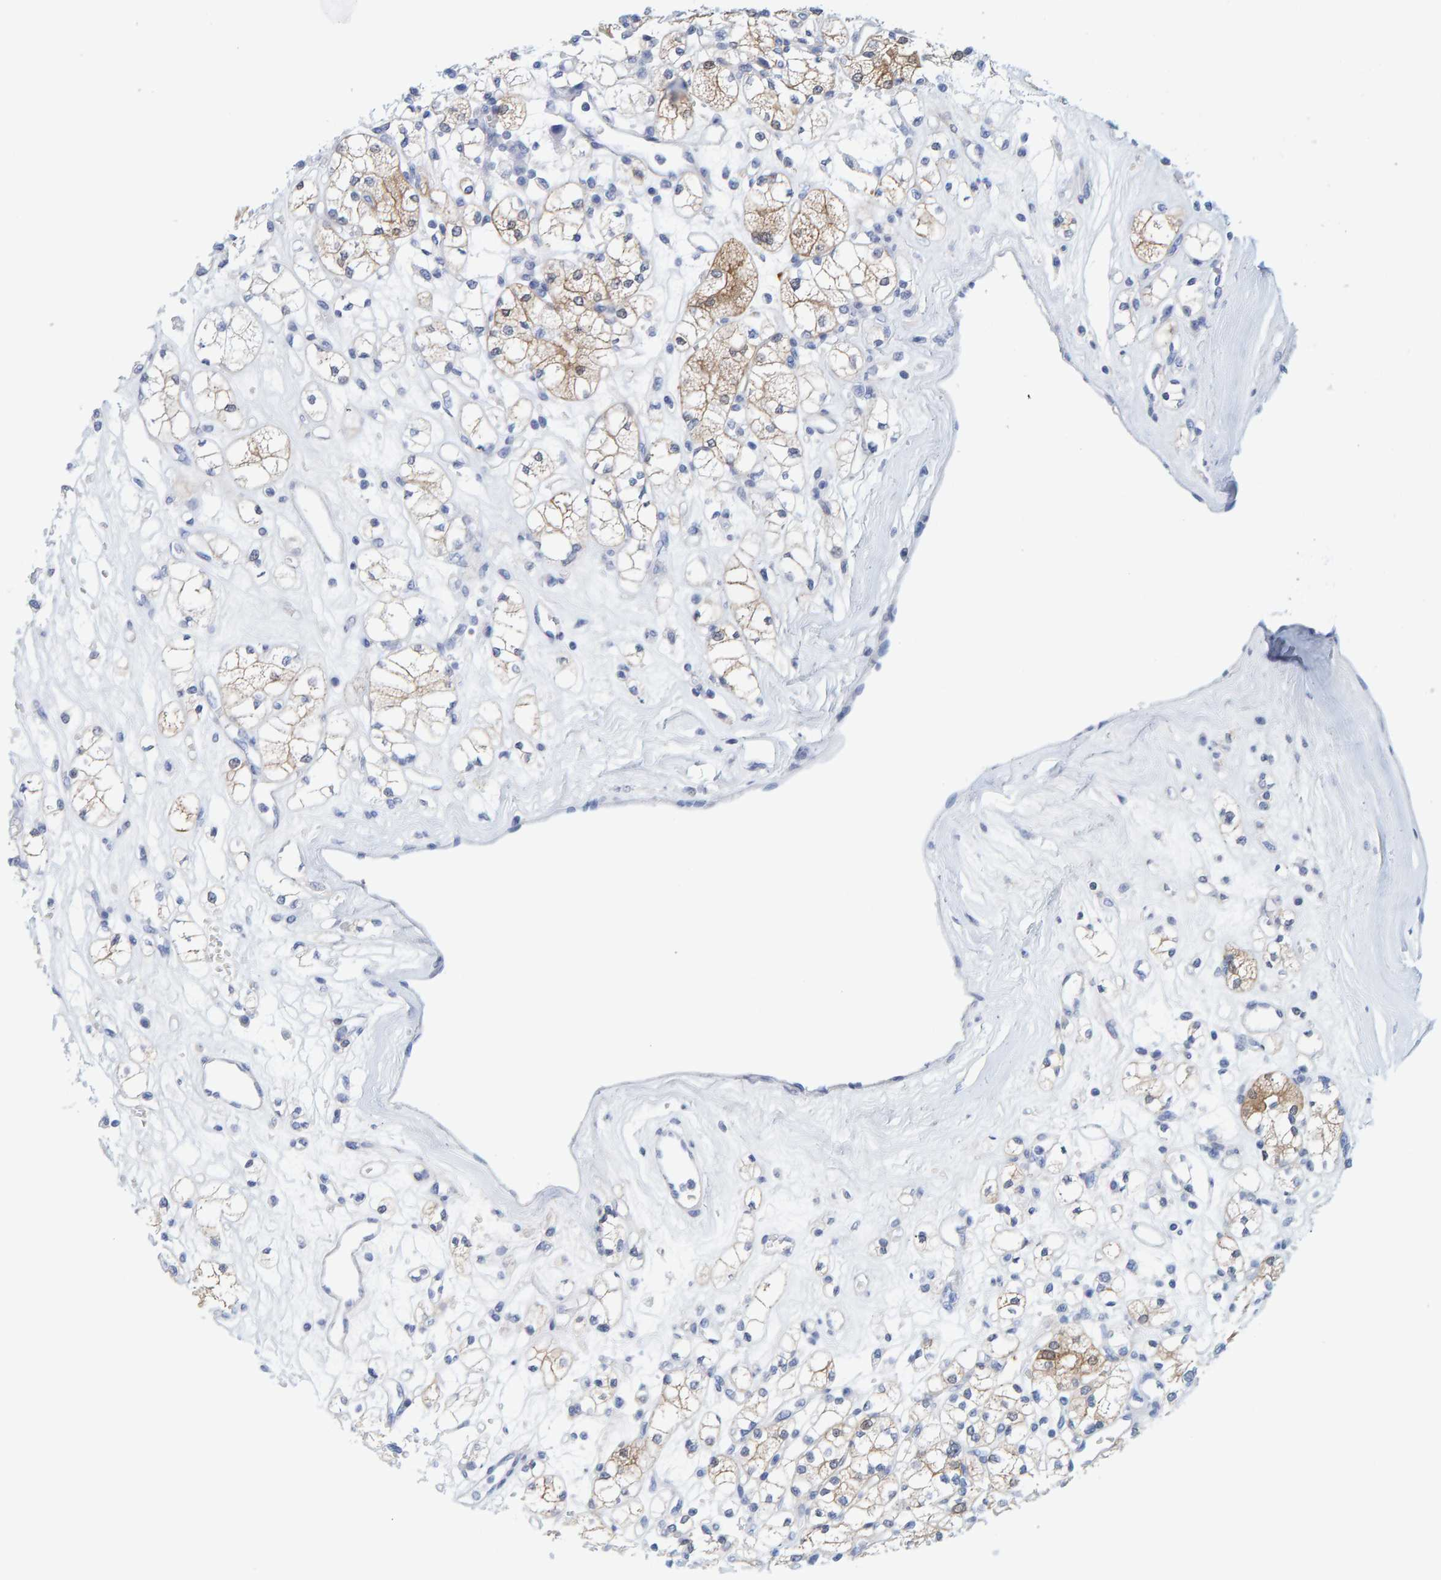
{"staining": {"intensity": "moderate", "quantity": "25%-75%", "location": "cytoplasmic/membranous"}, "tissue": "renal cancer", "cell_type": "Tumor cells", "image_type": "cancer", "snomed": [{"axis": "morphology", "description": "Adenocarcinoma, NOS"}, {"axis": "topography", "description": "Kidney"}], "caption": "Immunohistochemistry (DAB (3,3'-diaminobenzidine)) staining of human adenocarcinoma (renal) shows moderate cytoplasmic/membranous protein staining in about 25%-75% of tumor cells. The protein of interest is stained brown, and the nuclei are stained in blue (DAB (3,3'-diaminobenzidine) IHC with brightfield microscopy, high magnification).", "gene": "KLHL11", "patient": {"sex": "male", "age": 77}}